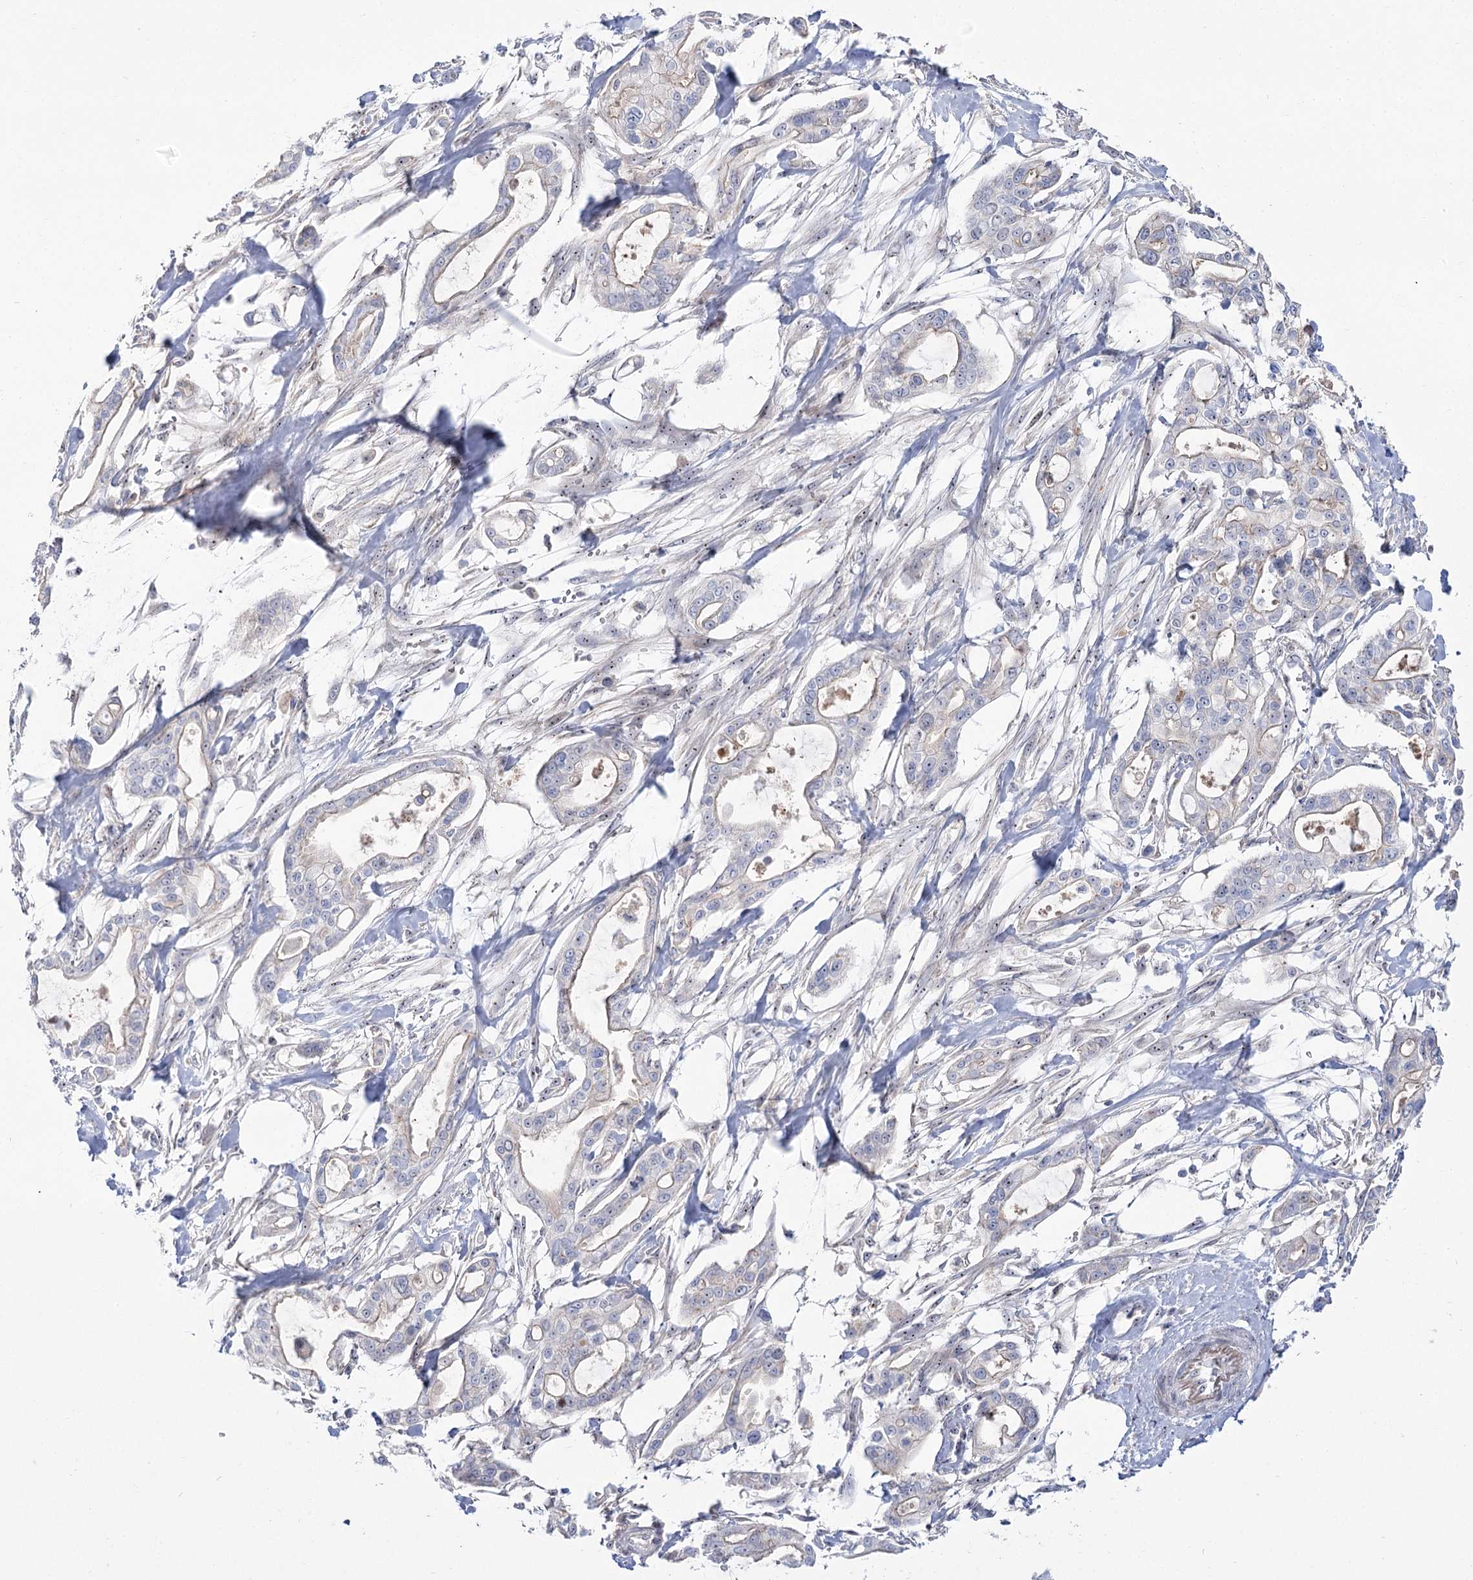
{"staining": {"intensity": "weak", "quantity": "<25%", "location": "nuclear"}, "tissue": "pancreatic cancer", "cell_type": "Tumor cells", "image_type": "cancer", "snomed": [{"axis": "morphology", "description": "Adenocarcinoma, NOS"}, {"axis": "topography", "description": "Pancreas"}], "caption": "IHC of adenocarcinoma (pancreatic) reveals no positivity in tumor cells.", "gene": "SUOX", "patient": {"sex": "male", "age": 68}}